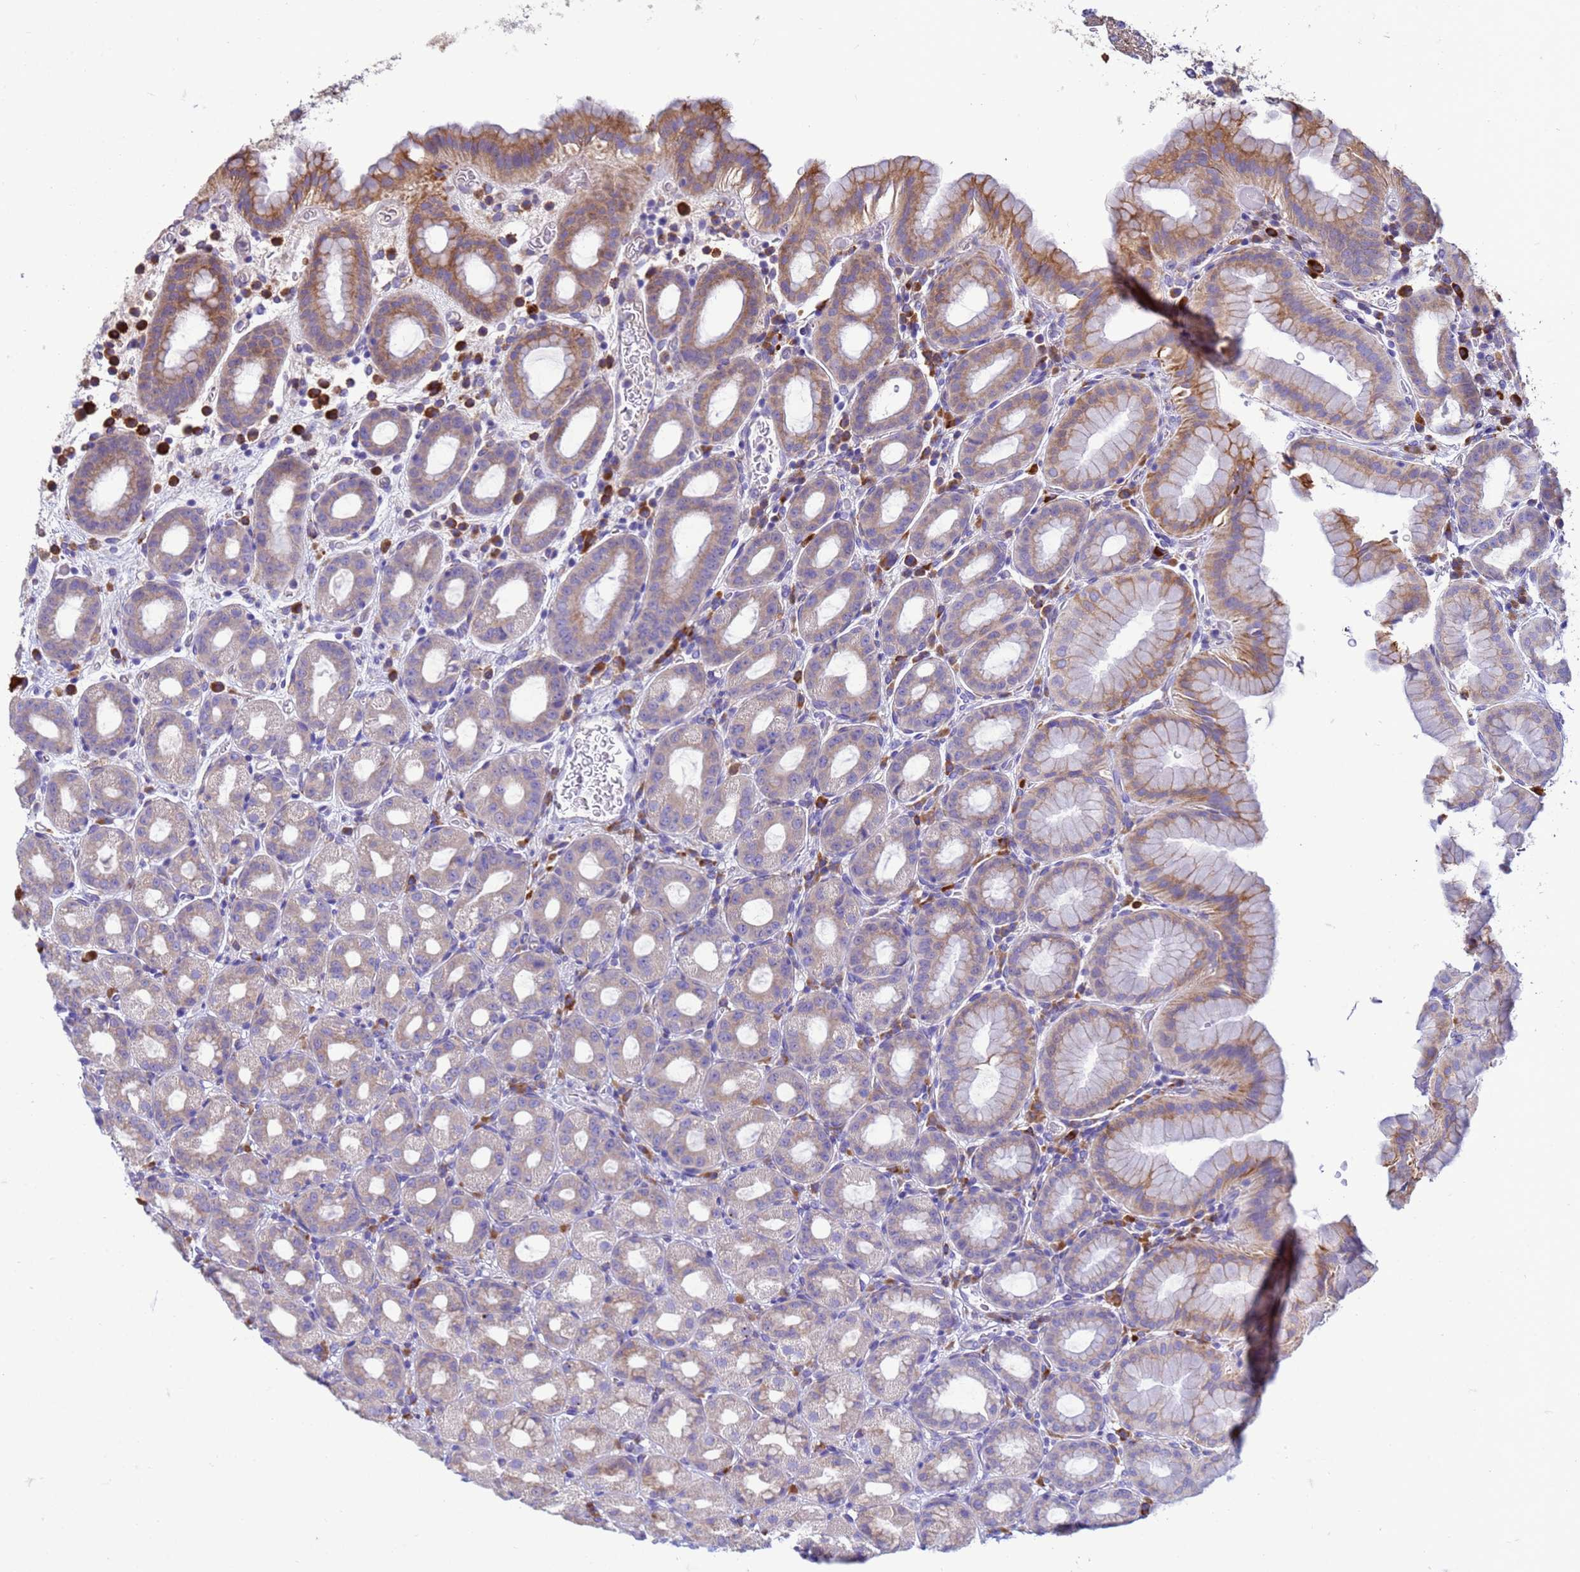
{"staining": {"intensity": "moderate", "quantity": "25%-75%", "location": "cytoplasmic/membranous"}, "tissue": "stomach", "cell_type": "Glandular cells", "image_type": "normal", "snomed": [{"axis": "morphology", "description": "Normal tissue, NOS"}, {"axis": "topography", "description": "Stomach, upper"}, {"axis": "topography", "description": "Stomach, lower"}, {"axis": "topography", "description": "Small intestine"}], "caption": "Moderate cytoplasmic/membranous protein expression is appreciated in approximately 25%-75% of glandular cells in stomach. (brown staining indicates protein expression, while blue staining denotes nuclei).", "gene": "THAP5", "patient": {"sex": "male", "age": 68}}